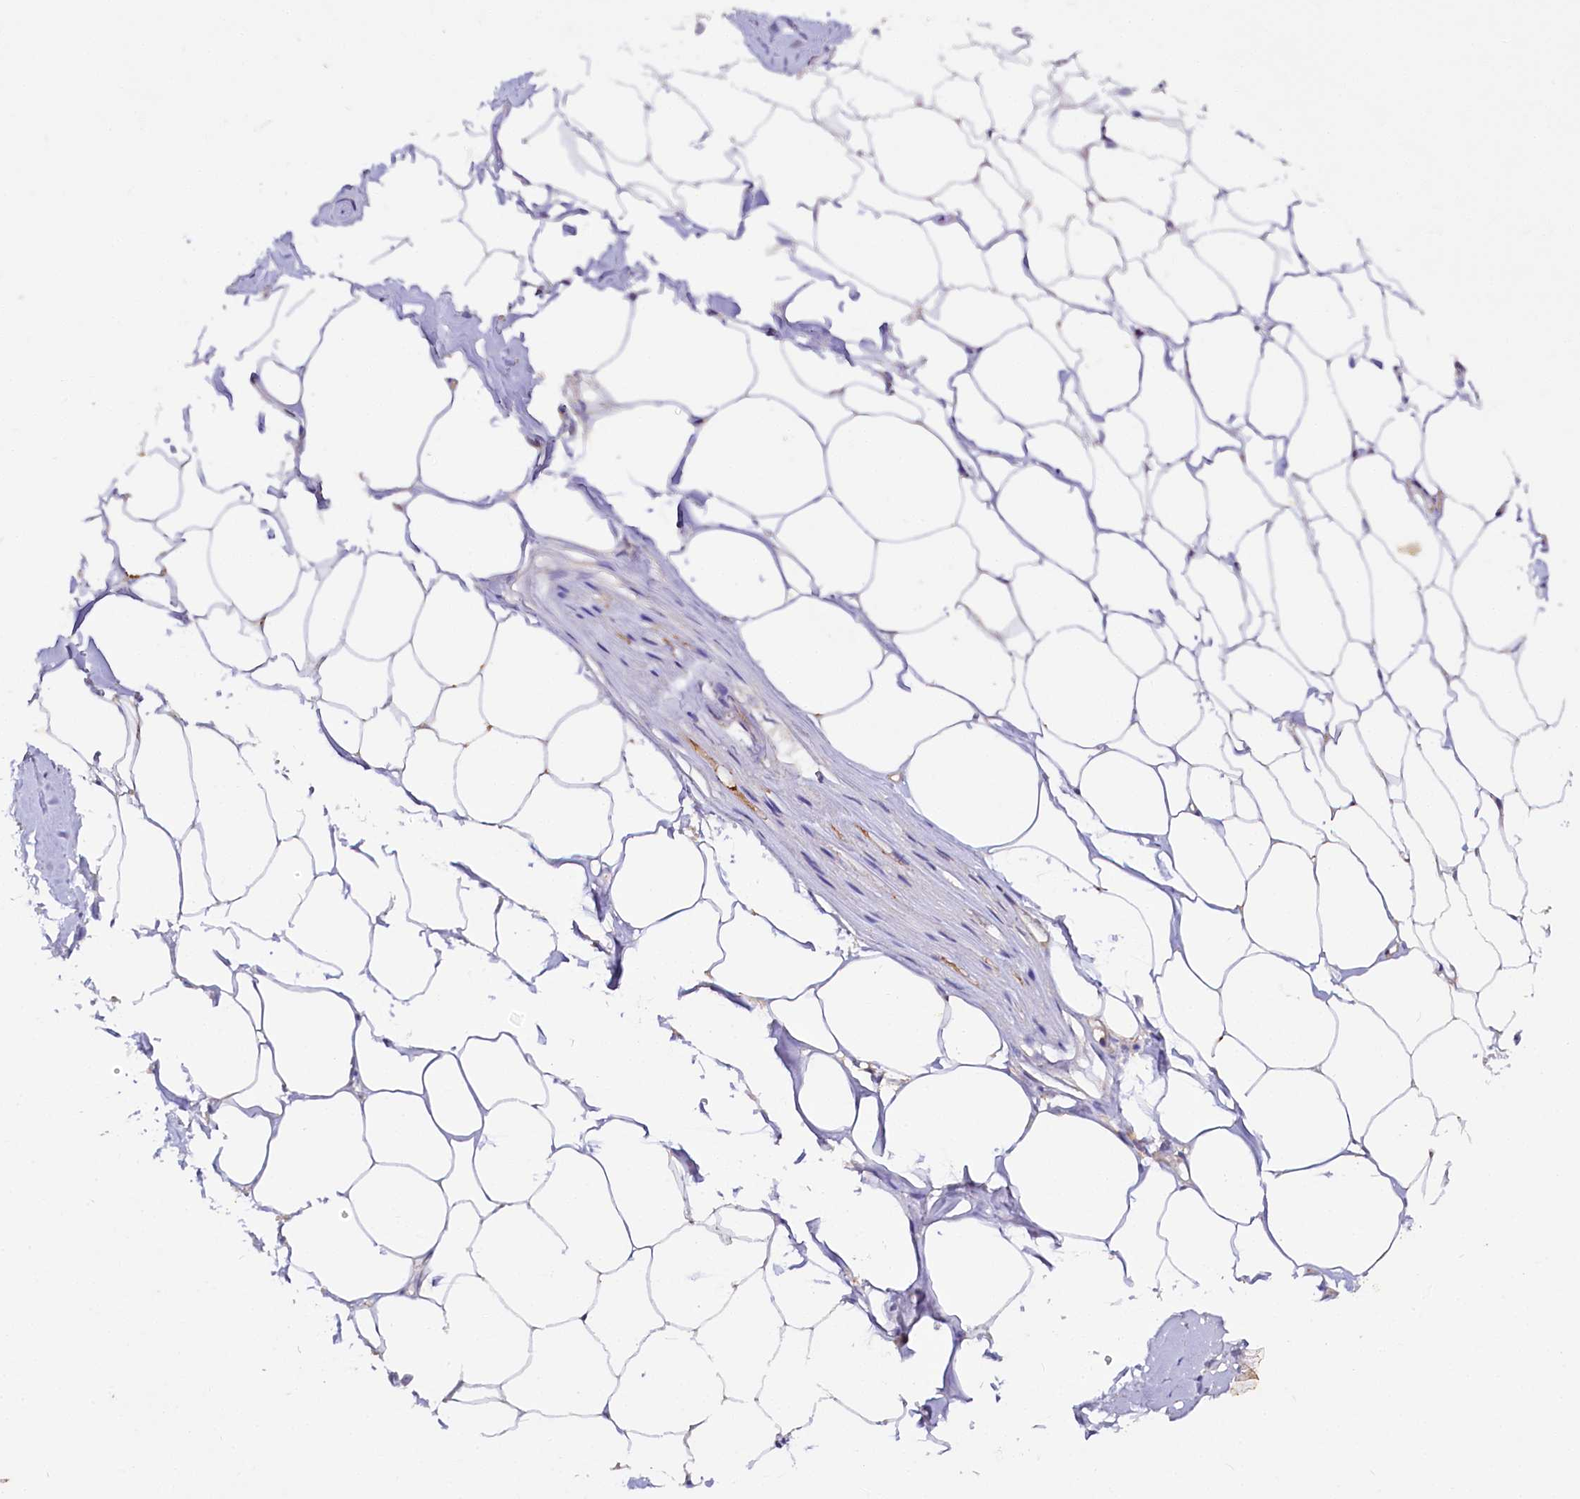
{"staining": {"intensity": "negative", "quantity": "none", "location": "none"}, "tissue": "adipose tissue", "cell_type": "Adipocytes", "image_type": "normal", "snomed": [{"axis": "morphology", "description": "Normal tissue, NOS"}, {"axis": "morphology", "description": "Adenocarcinoma, Low grade"}, {"axis": "topography", "description": "Prostate"}, {"axis": "topography", "description": "Peripheral nerve tissue"}], "caption": "An immunohistochemistry (IHC) image of benign adipose tissue is shown. There is no staining in adipocytes of adipose tissue. (Stains: DAB (3,3'-diaminobenzidine) immunohistochemistry with hematoxylin counter stain, Microscopy: brightfield microscopy at high magnification).", "gene": "ETFBKMT", "patient": {"sex": "male", "age": 63}}